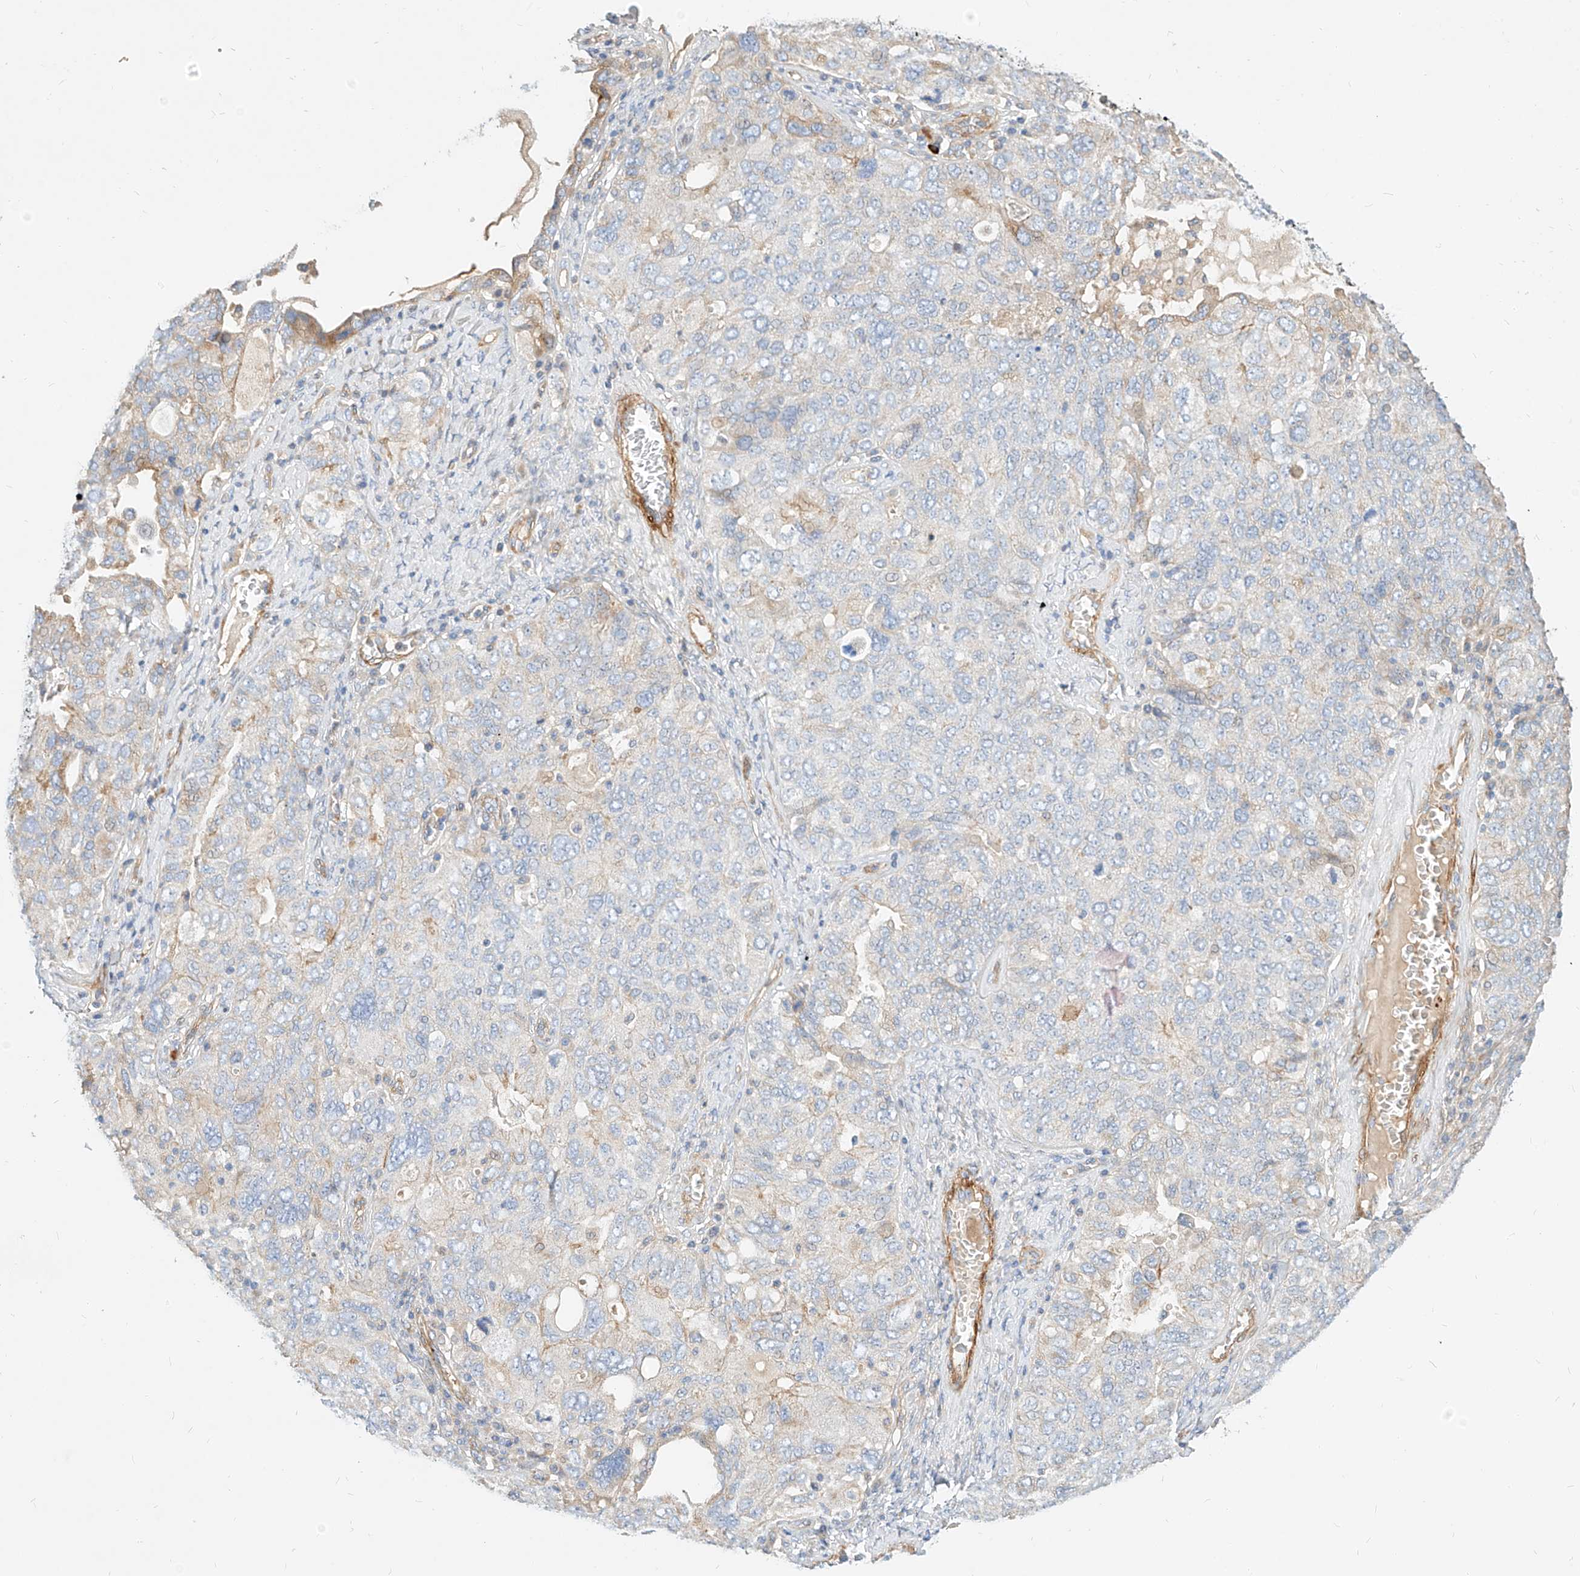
{"staining": {"intensity": "negative", "quantity": "none", "location": "none"}, "tissue": "ovarian cancer", "cell_type": "Tumor cells", "image_type": "cancer", "snomed": [{"axis": "morphology", "description": "Carcinoma, endometroid"}, {"axis": "topography", "description": "Ovary"}], "caption": "IHC photomicrograph of neoplastic tissue: ovarian cancer (endometroid carcinoma) stained with DAB exhibits no significant protein staining in tumor cells.", "gene": "KCNH5", "patient": {"sex": "female", "age": 62}}